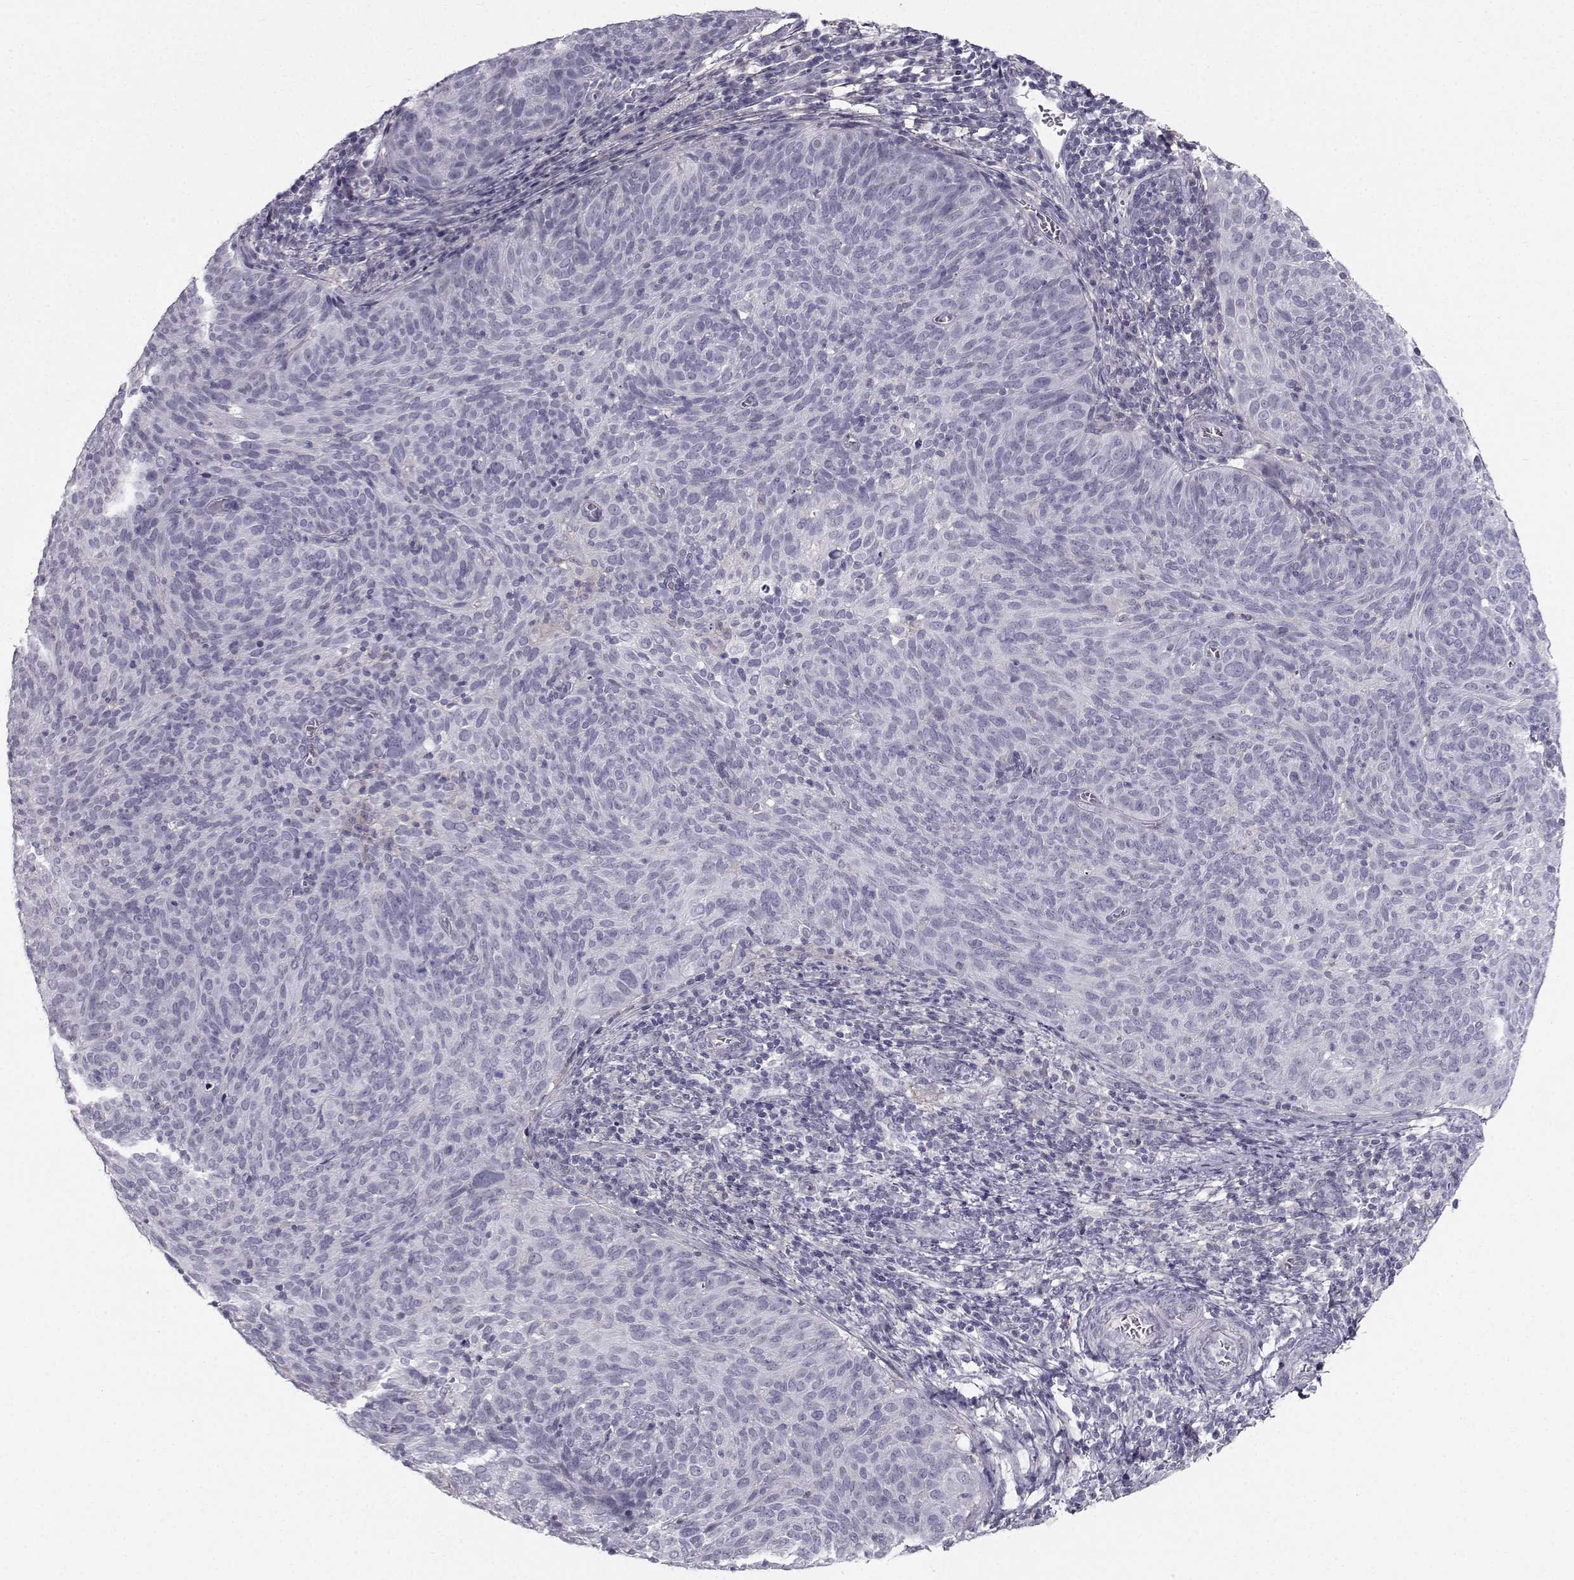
{"staining": {"intensity": "negative", "quantity": "none", "location": "none"}, "tissue": "cervical cancer", "cell_type": "Tumor cells", "image_type": "cancer", "snomed": [{"axis": "morphology", "description": "Squamous cell carcinoma, NOS"}, {"axis": "topography", "description": "Cervix"}], "caption": "Tumor cells are negative for protein expression in human cervical cancer (squamous cell carcinoma). (Immunohistochemistry, brightfield microscopy, high magnification).", "gene": "SPDYE4", "patient": {"sex": "female", "age": 39}}